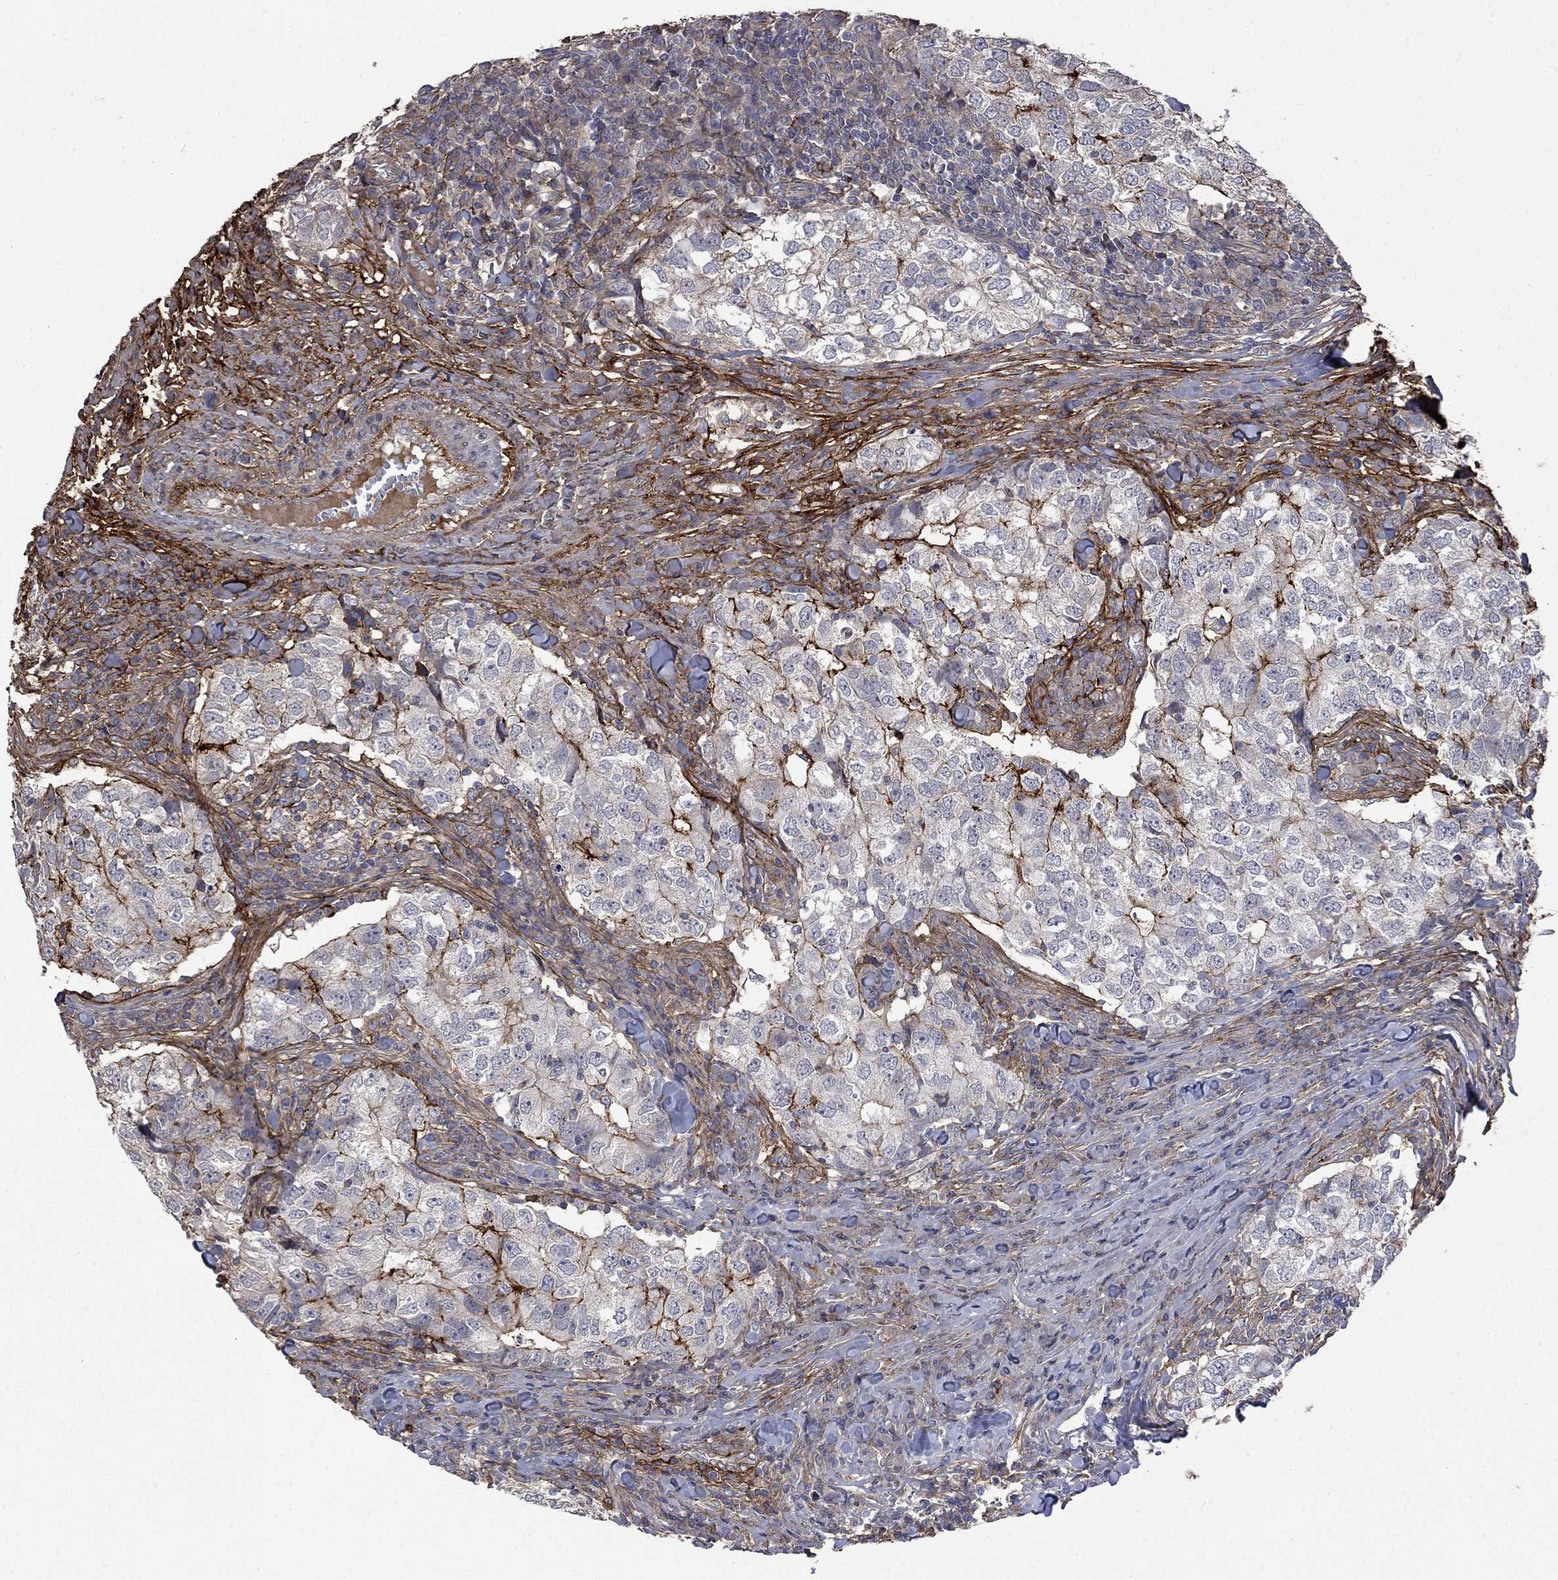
{"staining": {"intensity": "strong", "quantity": "<25%", "location": "cytoplasmic/membranous"}, "tissue": "breast cancer", "cell_type": "Tumor cells", "image_type": "cancer", "snomed": [{"axis": "morphology", "description": "Duct carcinoma"}, {"axis": "topography", "description": "Breast"}], "caption": "Protein staining demonstrates strong cytoplasmic/membranous expression in approximately <25% of tumor cells in breast cancer.", "gene": "VCAN", "patient": {"sex": "female", "age": 30}}